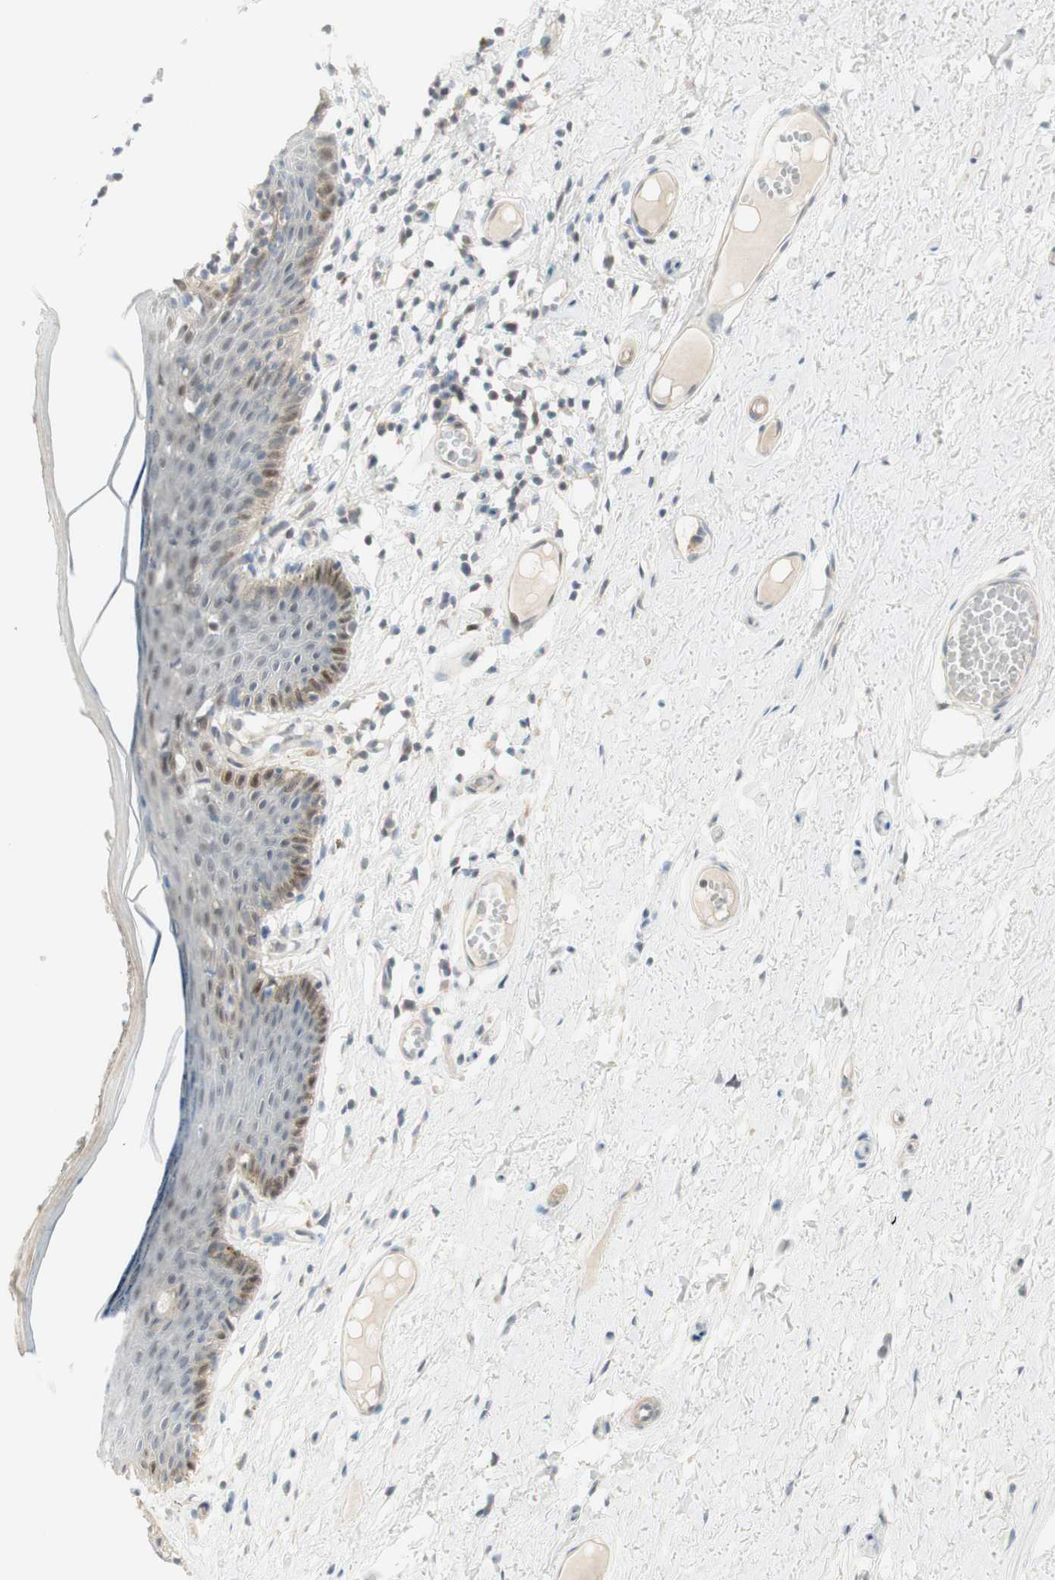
{"staining": {"intensity": "weak", "quantity": "25%-75%", "location": "cytoplasmic/membranous,nuclear"}, "tissue": "skin", "cell_type": "Epidermal cells", "image_type": "normal", "snomed": [{"axis": "morphology", "description": "Normal tissue, NOS"}, {"axis": "topography", "description": "Adipose tissue"}, {"axis": "topography", "description": "Vascular tissue"}, {"axis": "topography", "description": "Anal"}, {"axis": "topography", "description": "Peripheral nerve tissue"}], "caption": "Protein staining of unremarkable skin displays weak cytoplasmic/membranous,nuclear positivity in approximately 25%-75% of epidermal cells. The protein is stained brown, and the nuclei are stained in blue (DAB IHC with brightfield microscopy, high magnification).", "gene": "RFNG", "patient": {"sex": "female", "age": 54}}